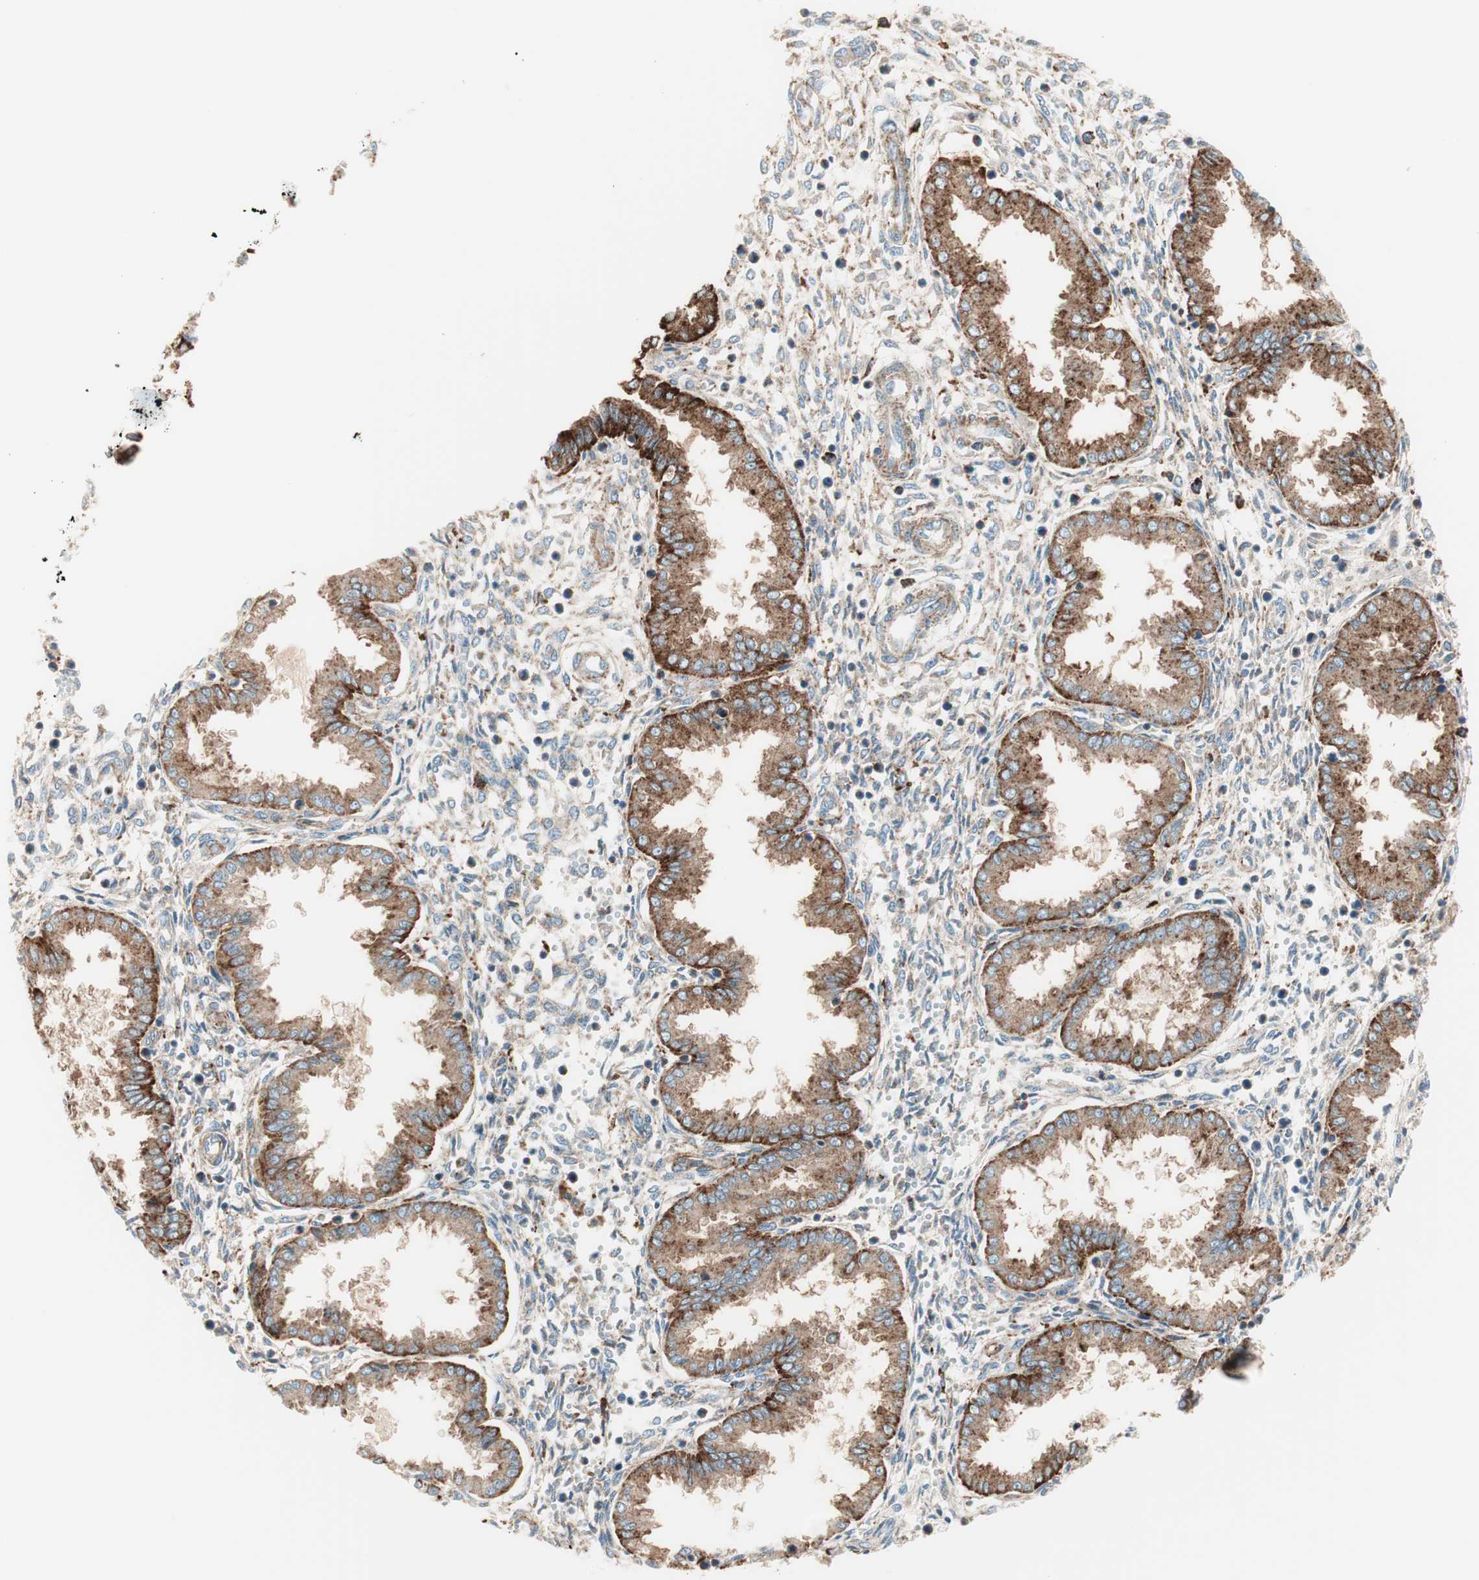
{"staining": {"intensity": "weak", "quantity": ">75%", "location": "cytoplasmic/membranous"}, "tissue": "endometrium", "cell_type": "Cells in endometrial stroma", "image_type": "normal", "snomed": [{"axis": "morphology", "description": "Normal tissue, NOS"}, {"axis": "topography", "description": "Endometrium"}], "caption": "High-power microscopy captured an IHC histopathology image of normal endometrium, revealing weak cytoplasmic/membranous positivity in about >75% of cells in endometrial stroma.", "gene": "ATP6V1G1", "patient": {"sex": "female", "age": 33}}